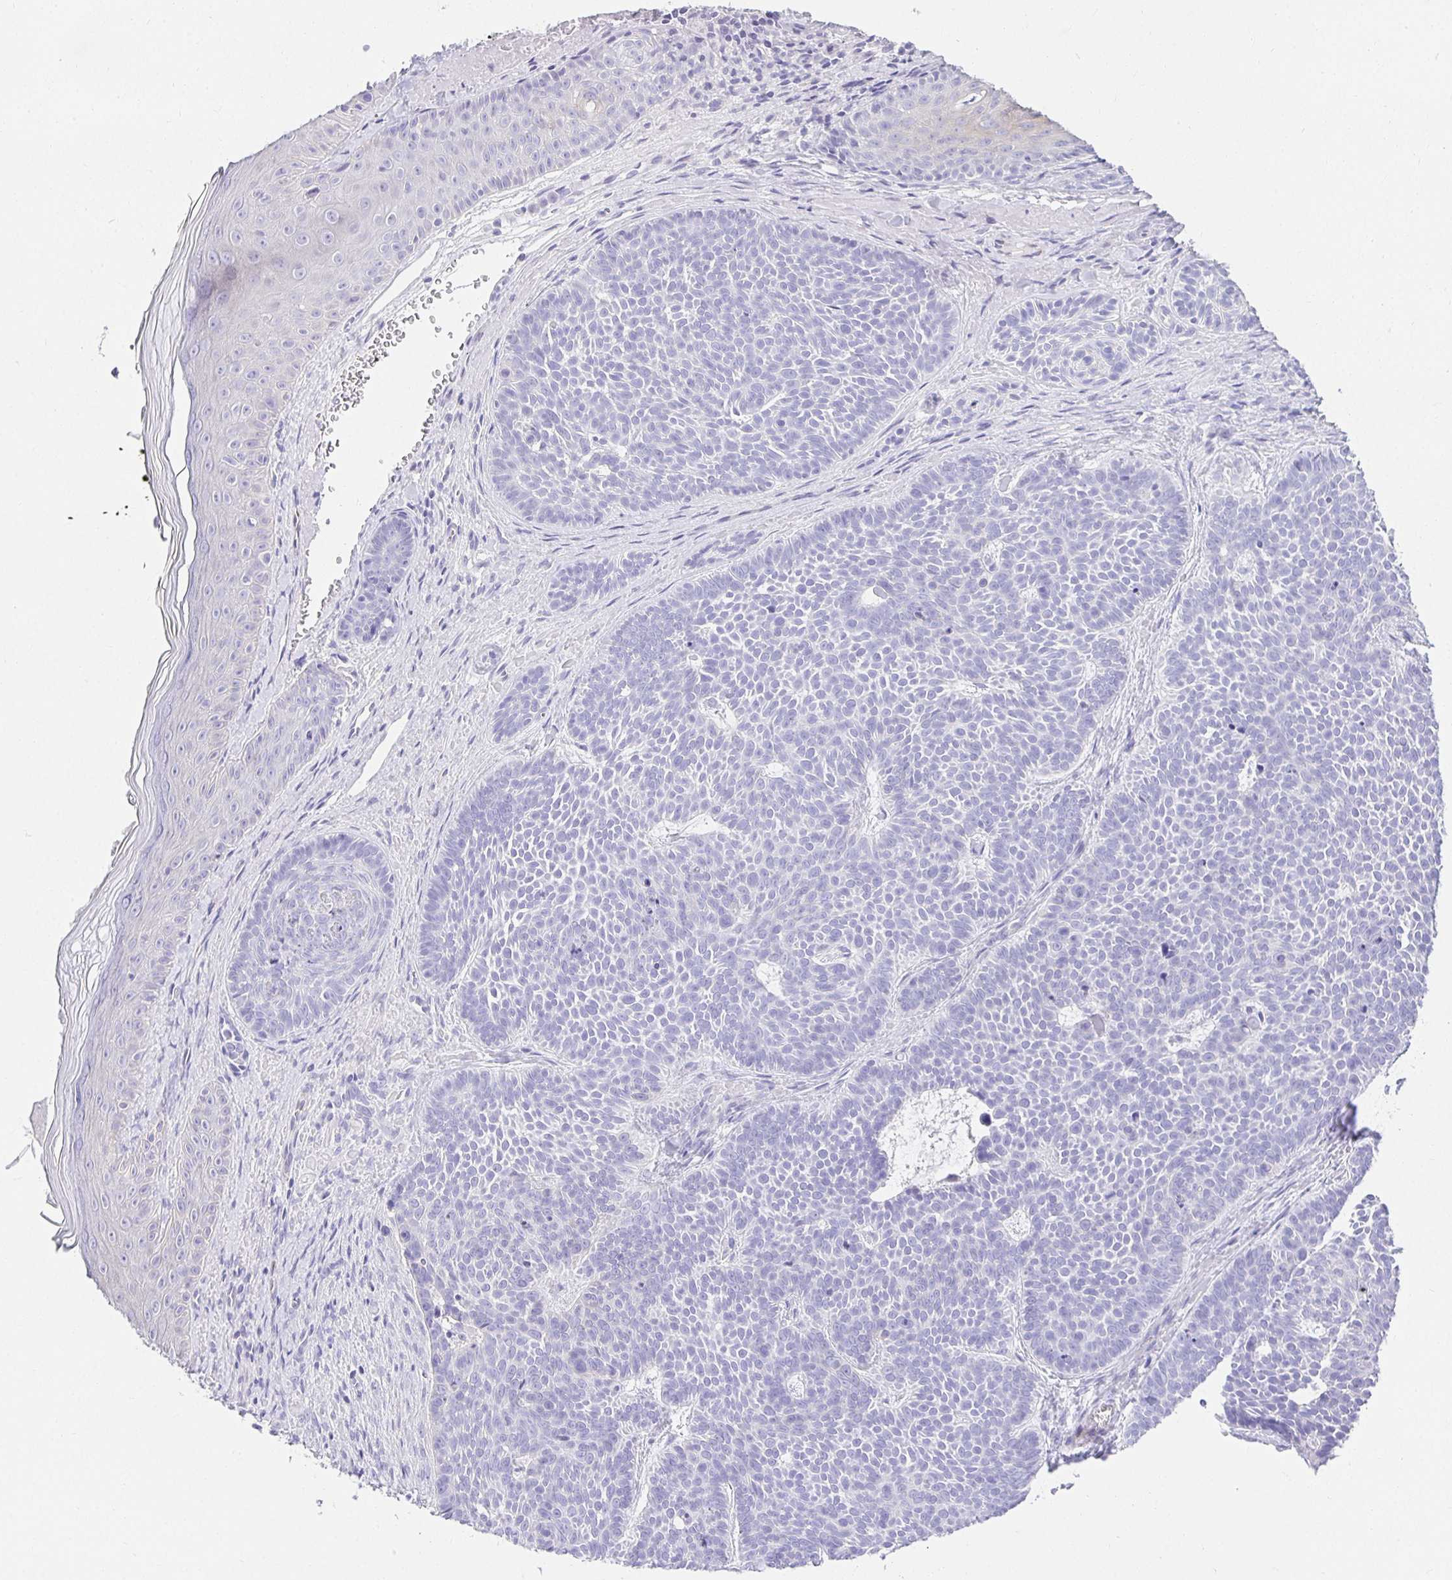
{"staining": {"intensity": "negative", "quantity": "none", "location": "none"}, "tissue": "skin cancer", "cell_type": "Tumor cells", "image_type": "cancer", "snomed": [{"axis": "morphology", "description": "Basal cell carcinoma"}, {"axis": "topography", "description": "Skin"}], "caption": "The micrograph exhibits no staining of tumor cells in skin cancer.", "gene": "CHAT", "patient": {"sex": "male", "age": 81}}